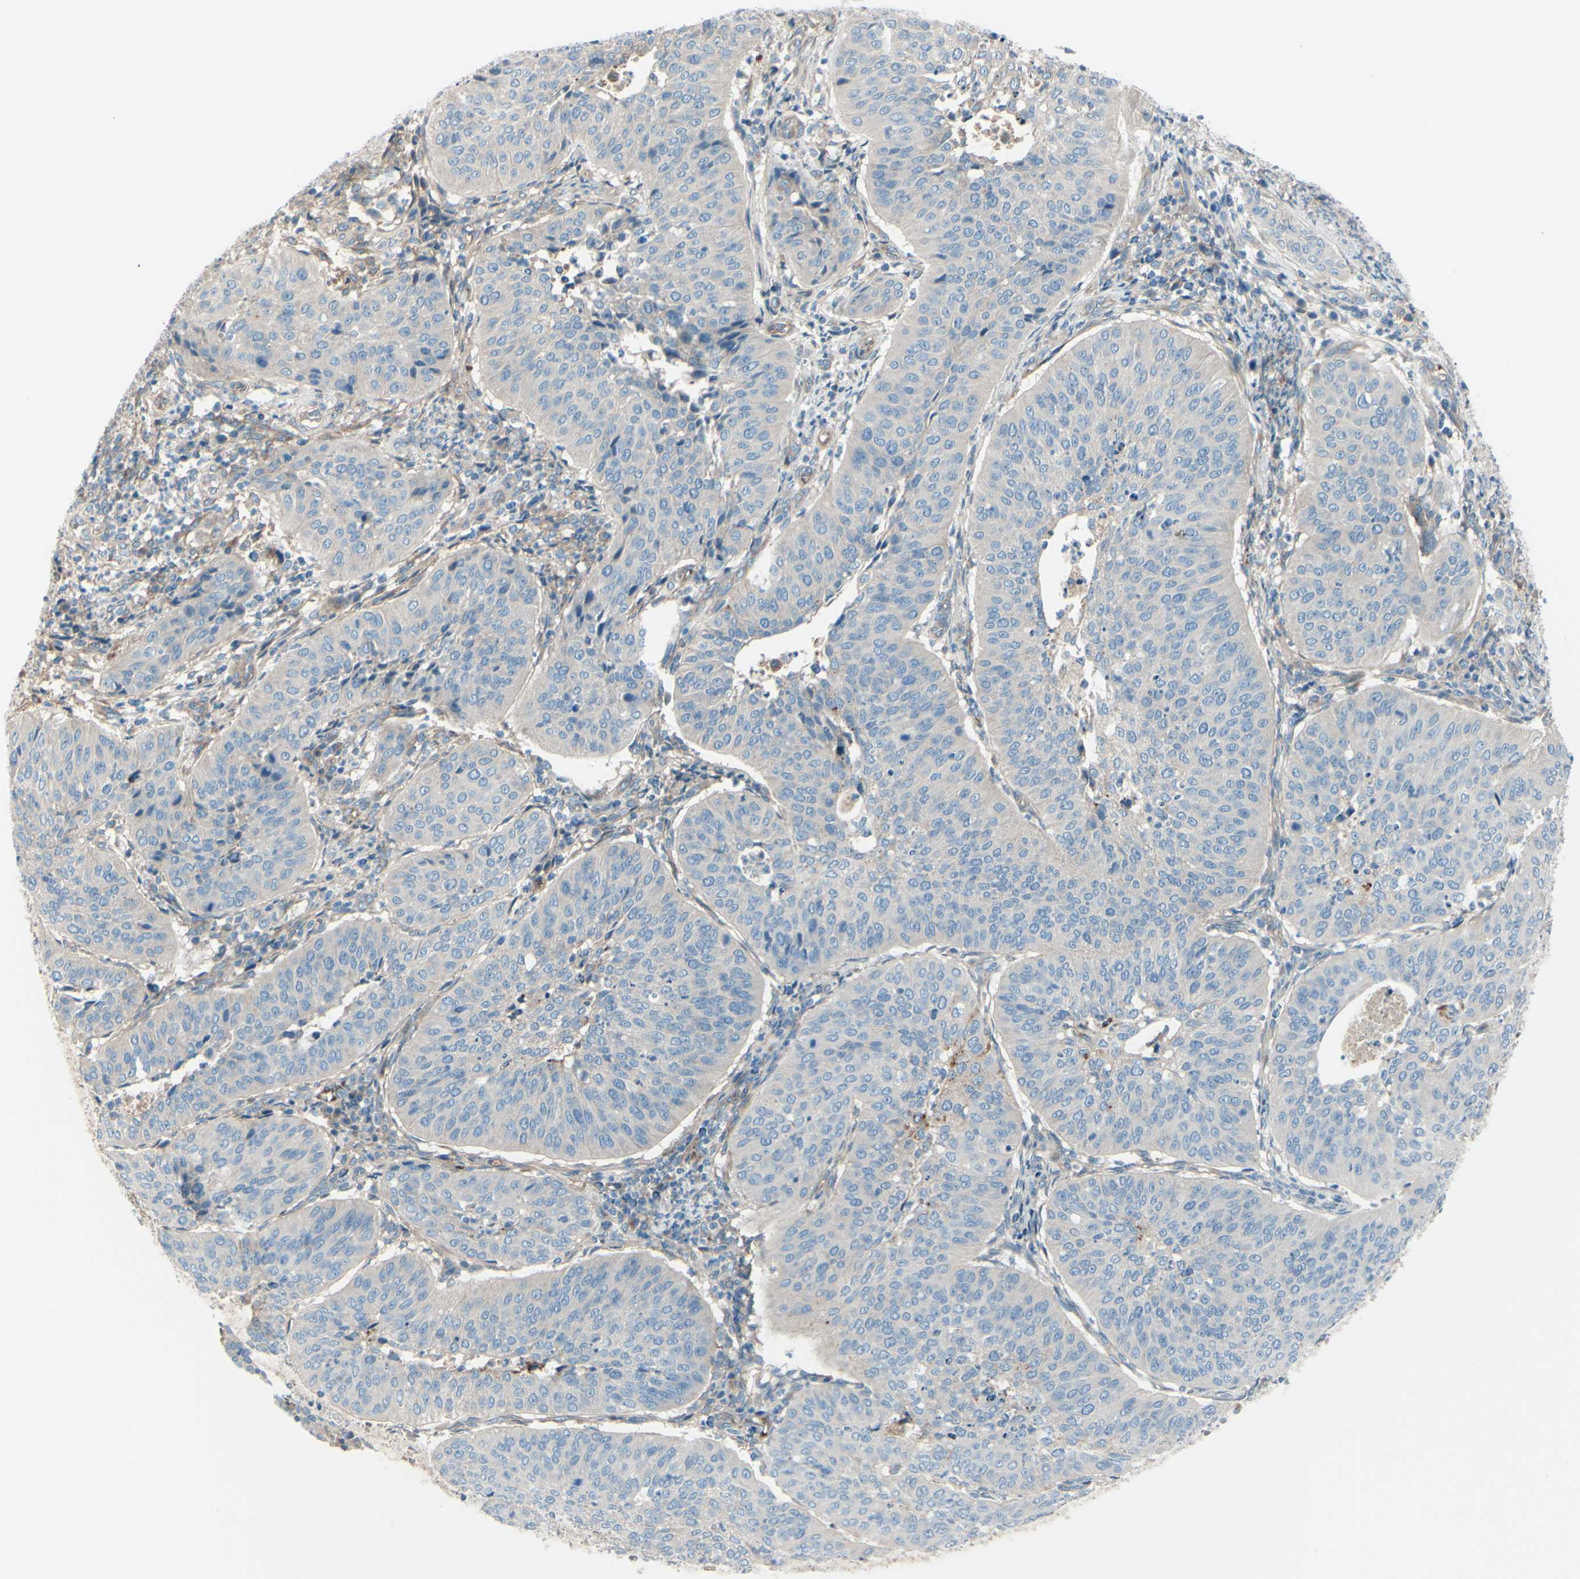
{"staining": {"intensity": "negative", "quantity": "none", "location": "none"}, "tissue": "cervical cancer", "cell_type": "Tumor cells", "image_type": "cancer", "snomed": [{"axis": "morphology", "description": "Normal tissue, NOS"}, {"axis": "morphology", "description": "Squamous cell carcinoma, NOS"}, {"axis": "topography", "description": "Cervix"}], "caption": "Cervical cancer was stained to show a protein in brown. There is no significant expression in tumor cells.", "gene": "PCDHGA2", "patient": {"sex": "female", "age": 39}}